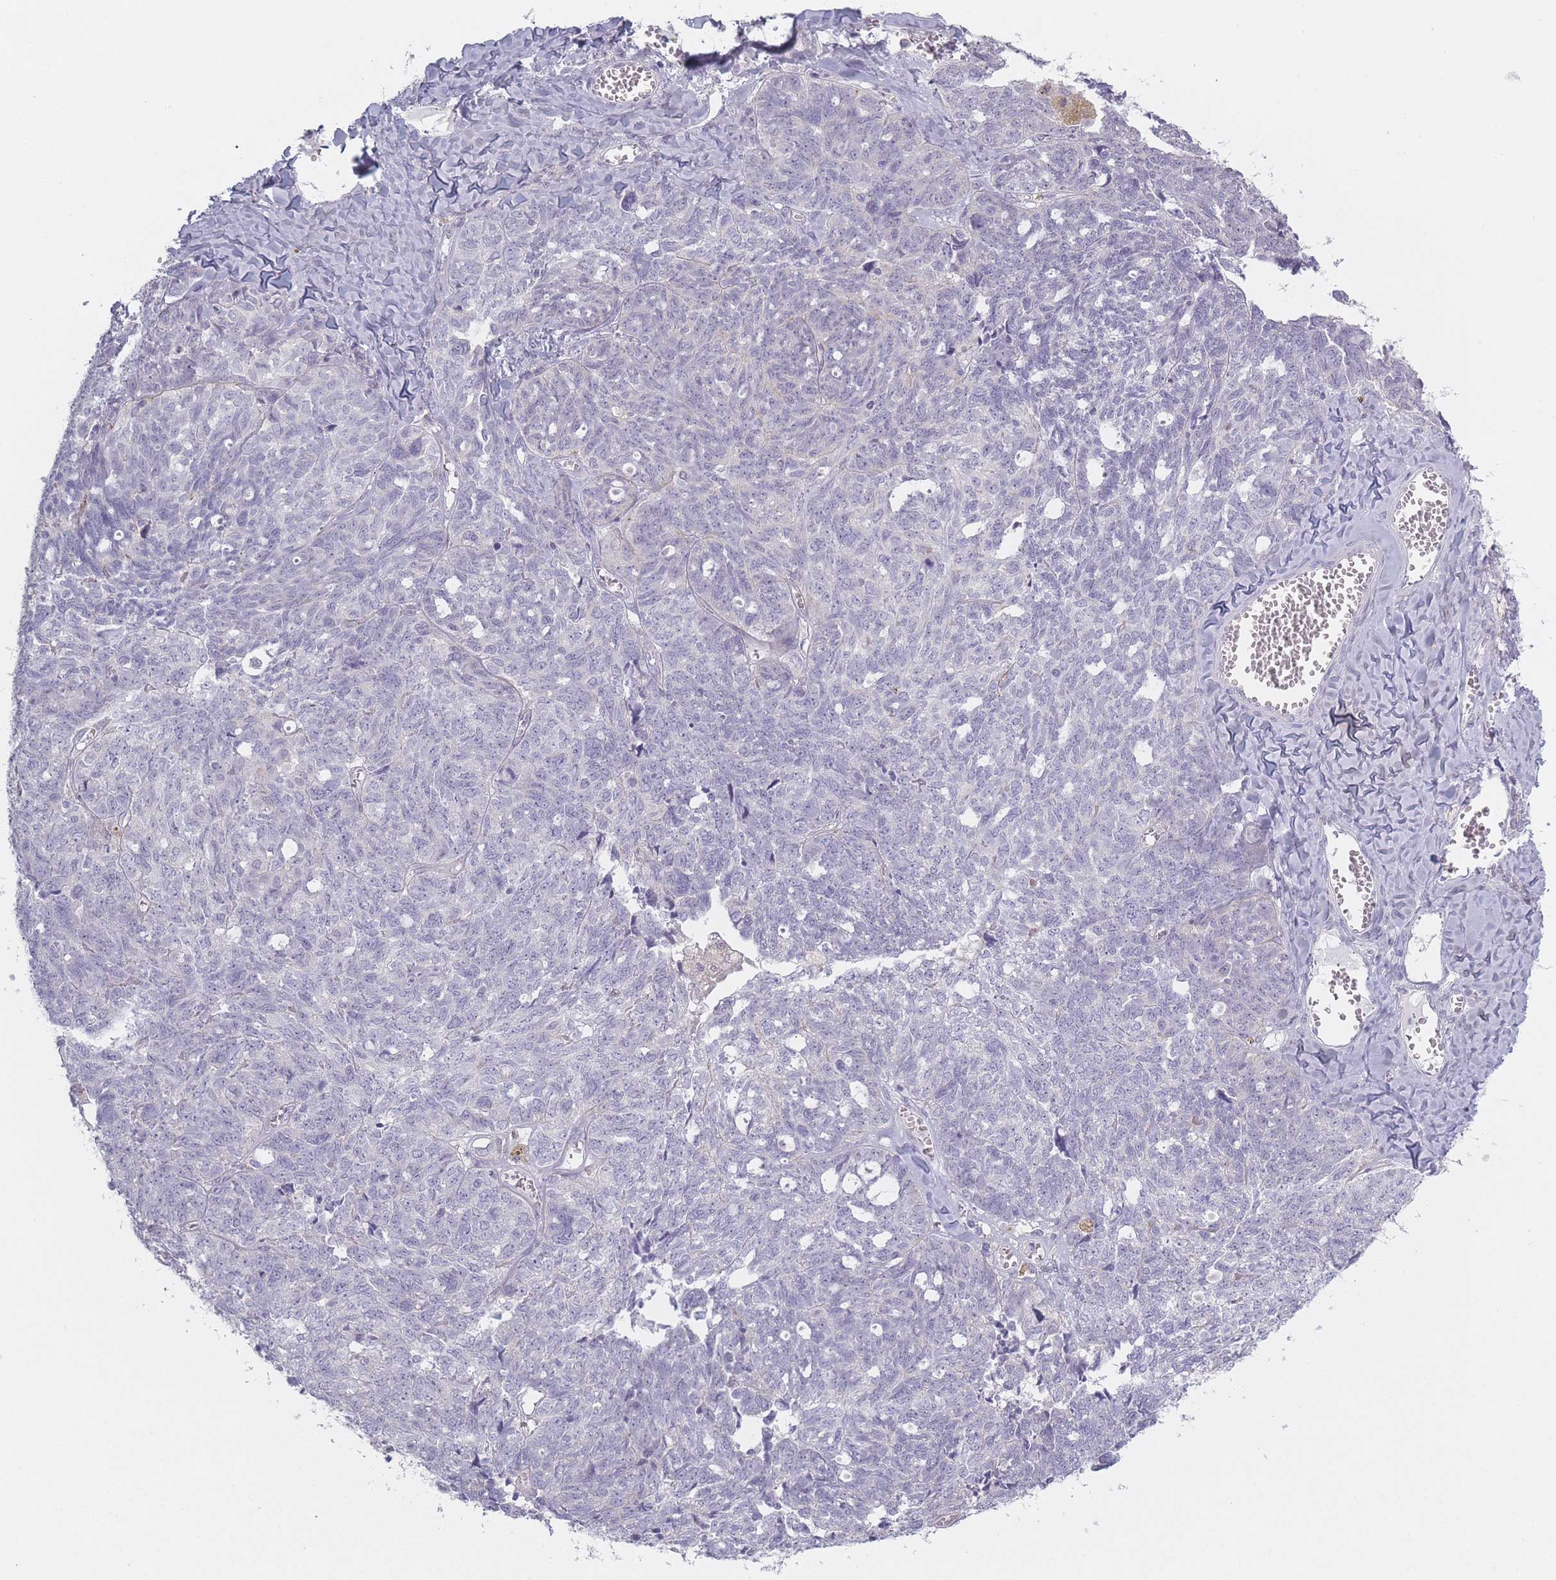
{"staining": {"intensity": "negative", "quantity": "none", "location": "none"}, "tissue": "ovarian cancer", "cell_type": "Tumor cells", "image_type": "cancer", "snomed": [{"axis": "morphology", "description": "Cystadenocarcinoma, serous, NOS"}, {"axis": "topography", "description": "Ovary"}], "caption": "Ovarian serous cystadenocarcinoma stained for a protein using immunohistochemistry shows no expression tumor cells.", "gene": "RASL10B", "patient": {"sex": "female", "age": 79}}